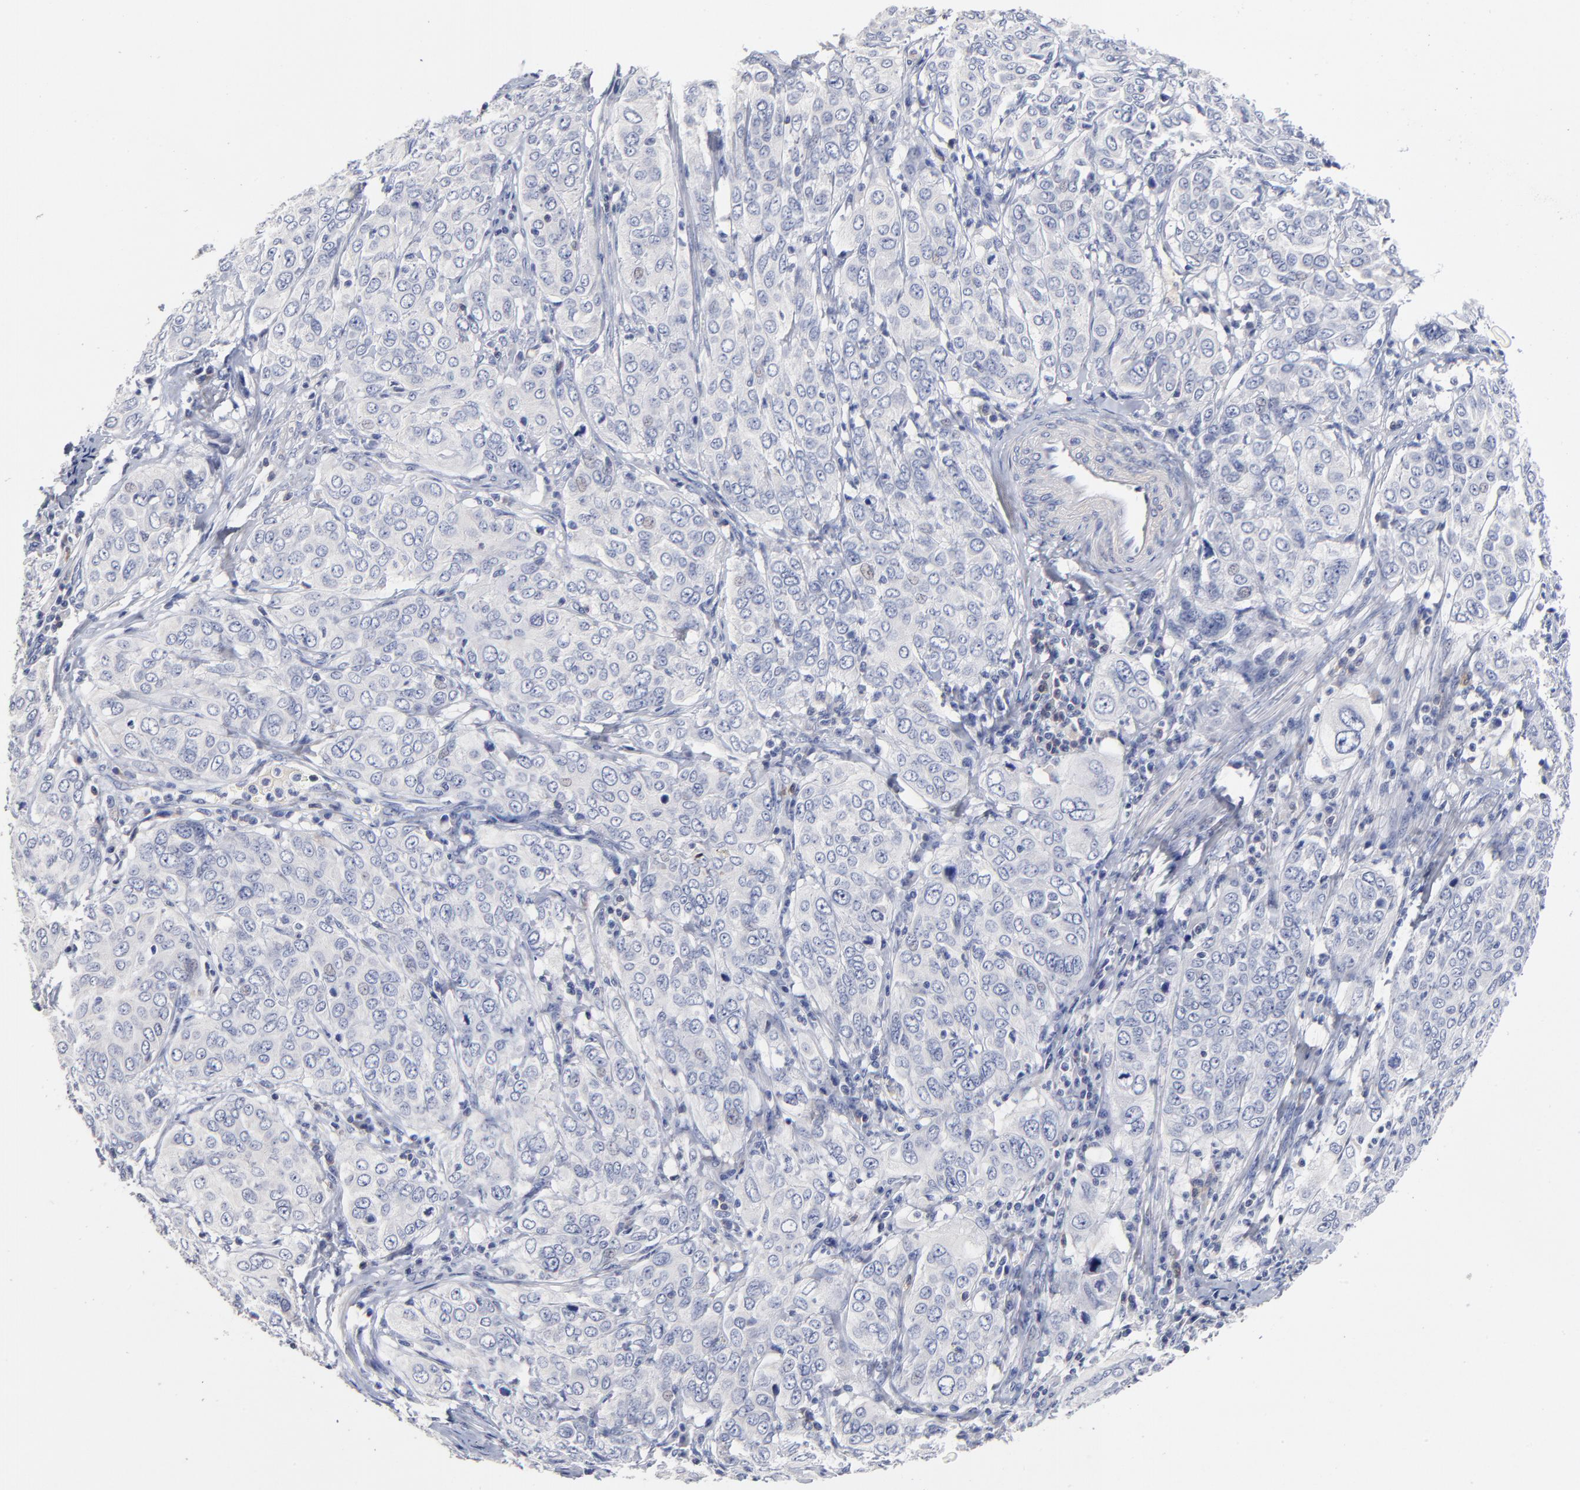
{"staining": {"intensity": "negative", "quantity": "none", "location": "none"}, "tissue": "cervical cancer", "cell_type": "Tumor cells", "image_type": "cancer", "snomed": [{"axis": "morphology", "description": "Squamous cell carcinoma, NOS"}, {"axis": "topography", "description": "Cervix"}], "caption": "A high-resolution micrograph shows immunohistochemistry (IHC) staining of cervical cancer, which exhibits no significant positivity in tumor cells.", "gene": "TRAT1", "patient": {"sex": "female", "age": 38}}